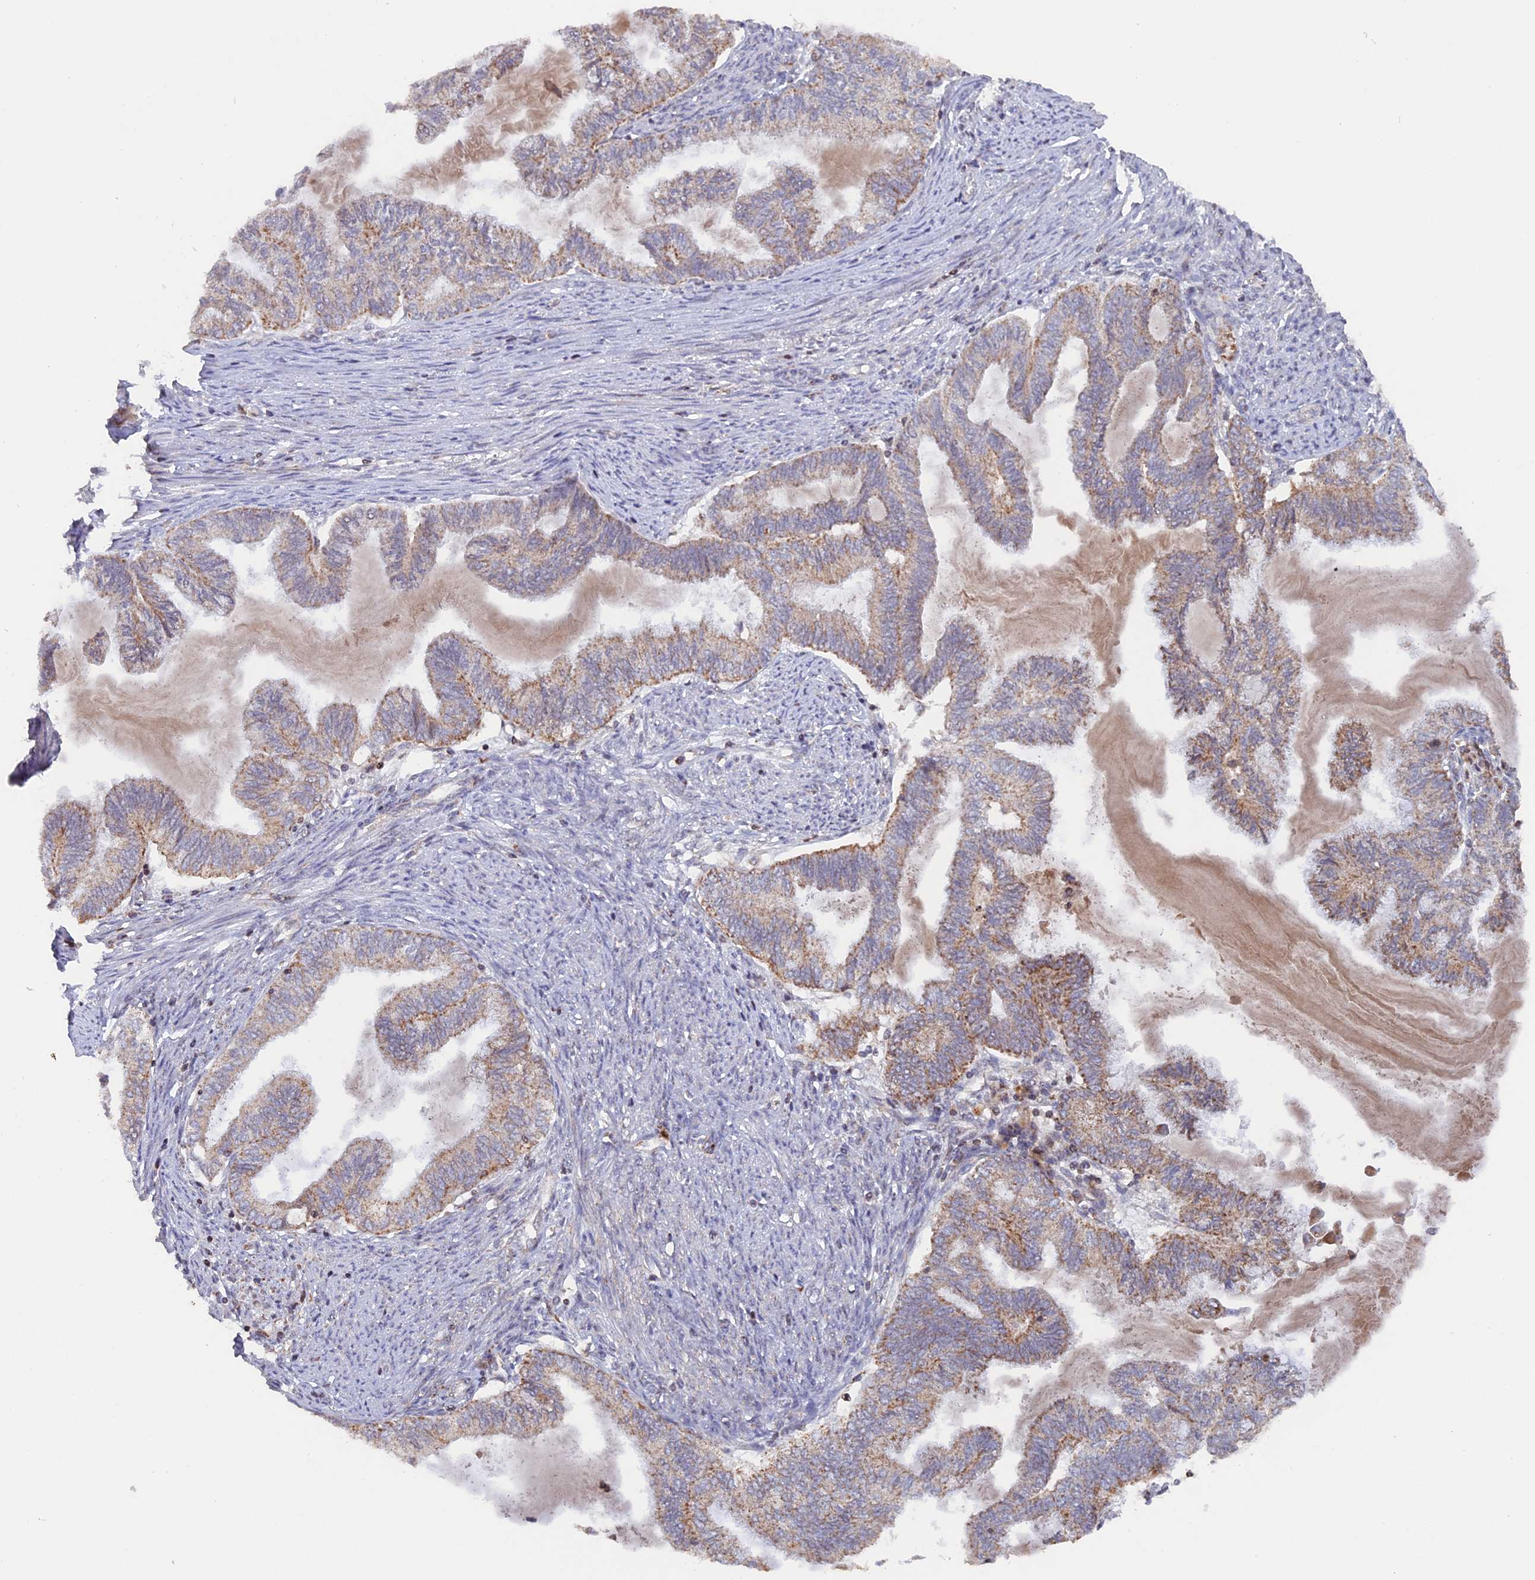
{"staining": {"intensity": "weak", "quantity": "<25%", "location": "cytoplasmic/membranous"}, "tissue": "endometrial cancer", "cell_type": "Tumor cells", "image_type": "cancer", "snomed": [{"axis": "morphology", "description": "Adenocarcinoma, NOS"}, {"axis": "topography", "description": "Endometrium"}], "caption": "This micrograph is of adenocarcinoma (endometrial) stained with immunohistochemistry to label a protein in brown with the nuclei are counter-stained blue. There is no staining in tumor cells.", "gene": "MPV17L", "patient": {"sex": "female", "age": 86}}